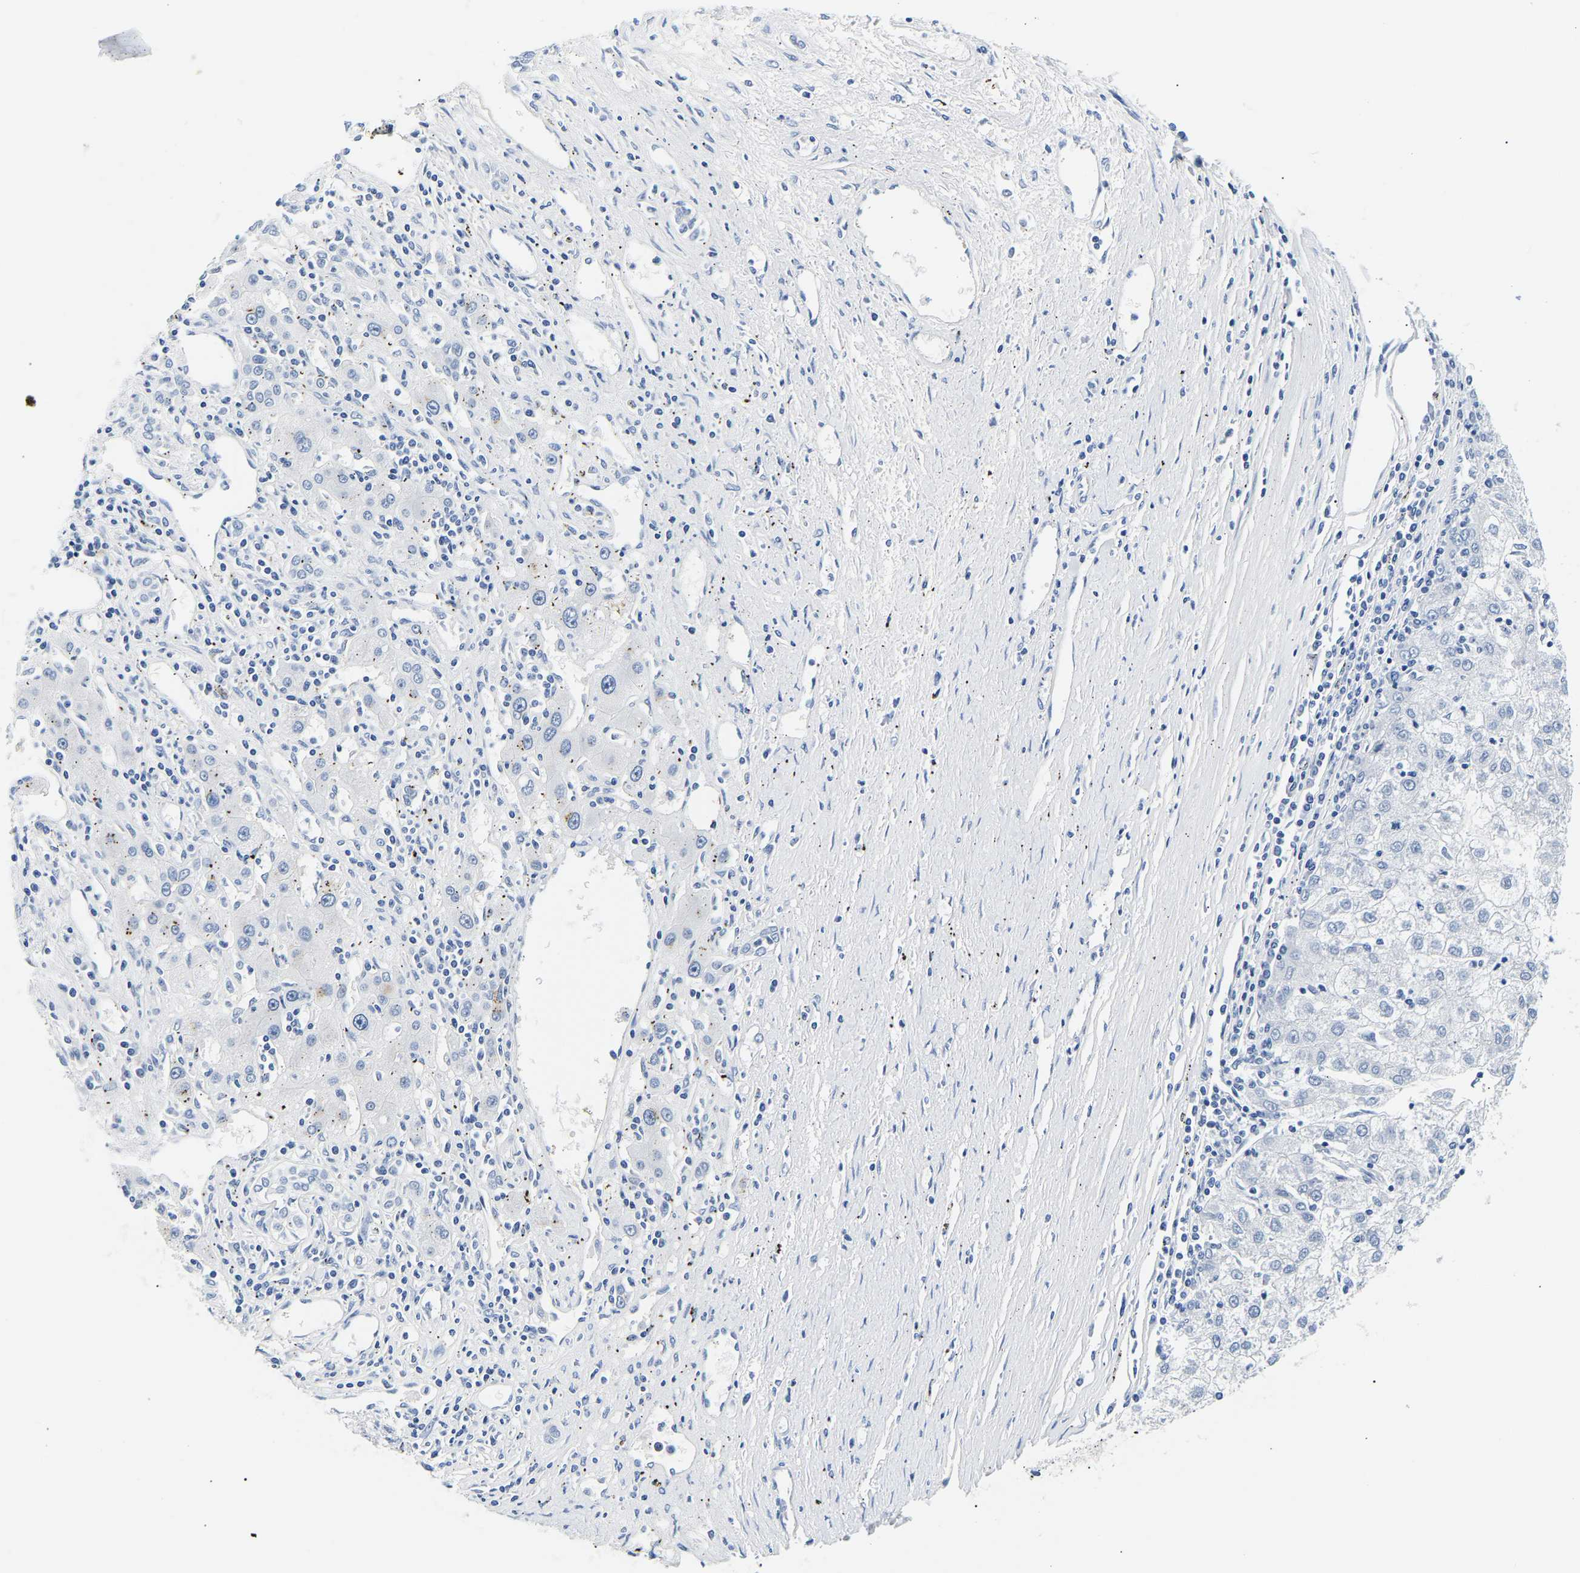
{"staining": {"intensity": "negative", "quantity": "none", "location": "none"}, "tissue": "liver cancer", "cell_type": "Tumor cells", "image_type": "cancer", "snomed": [{"axis": "morphology", "description": "Carcinoma, Hepatocellular, NOS"}, {"axis": "topography", "description": "Liver"}], "caption": "This is an immunohistochemistry micrograph of human liver cancer (hepatocellular carcinoma). There is no expression in tumor cells.", "gene": "UCHL3", "patient": {"sex": "male", "age": 72}}